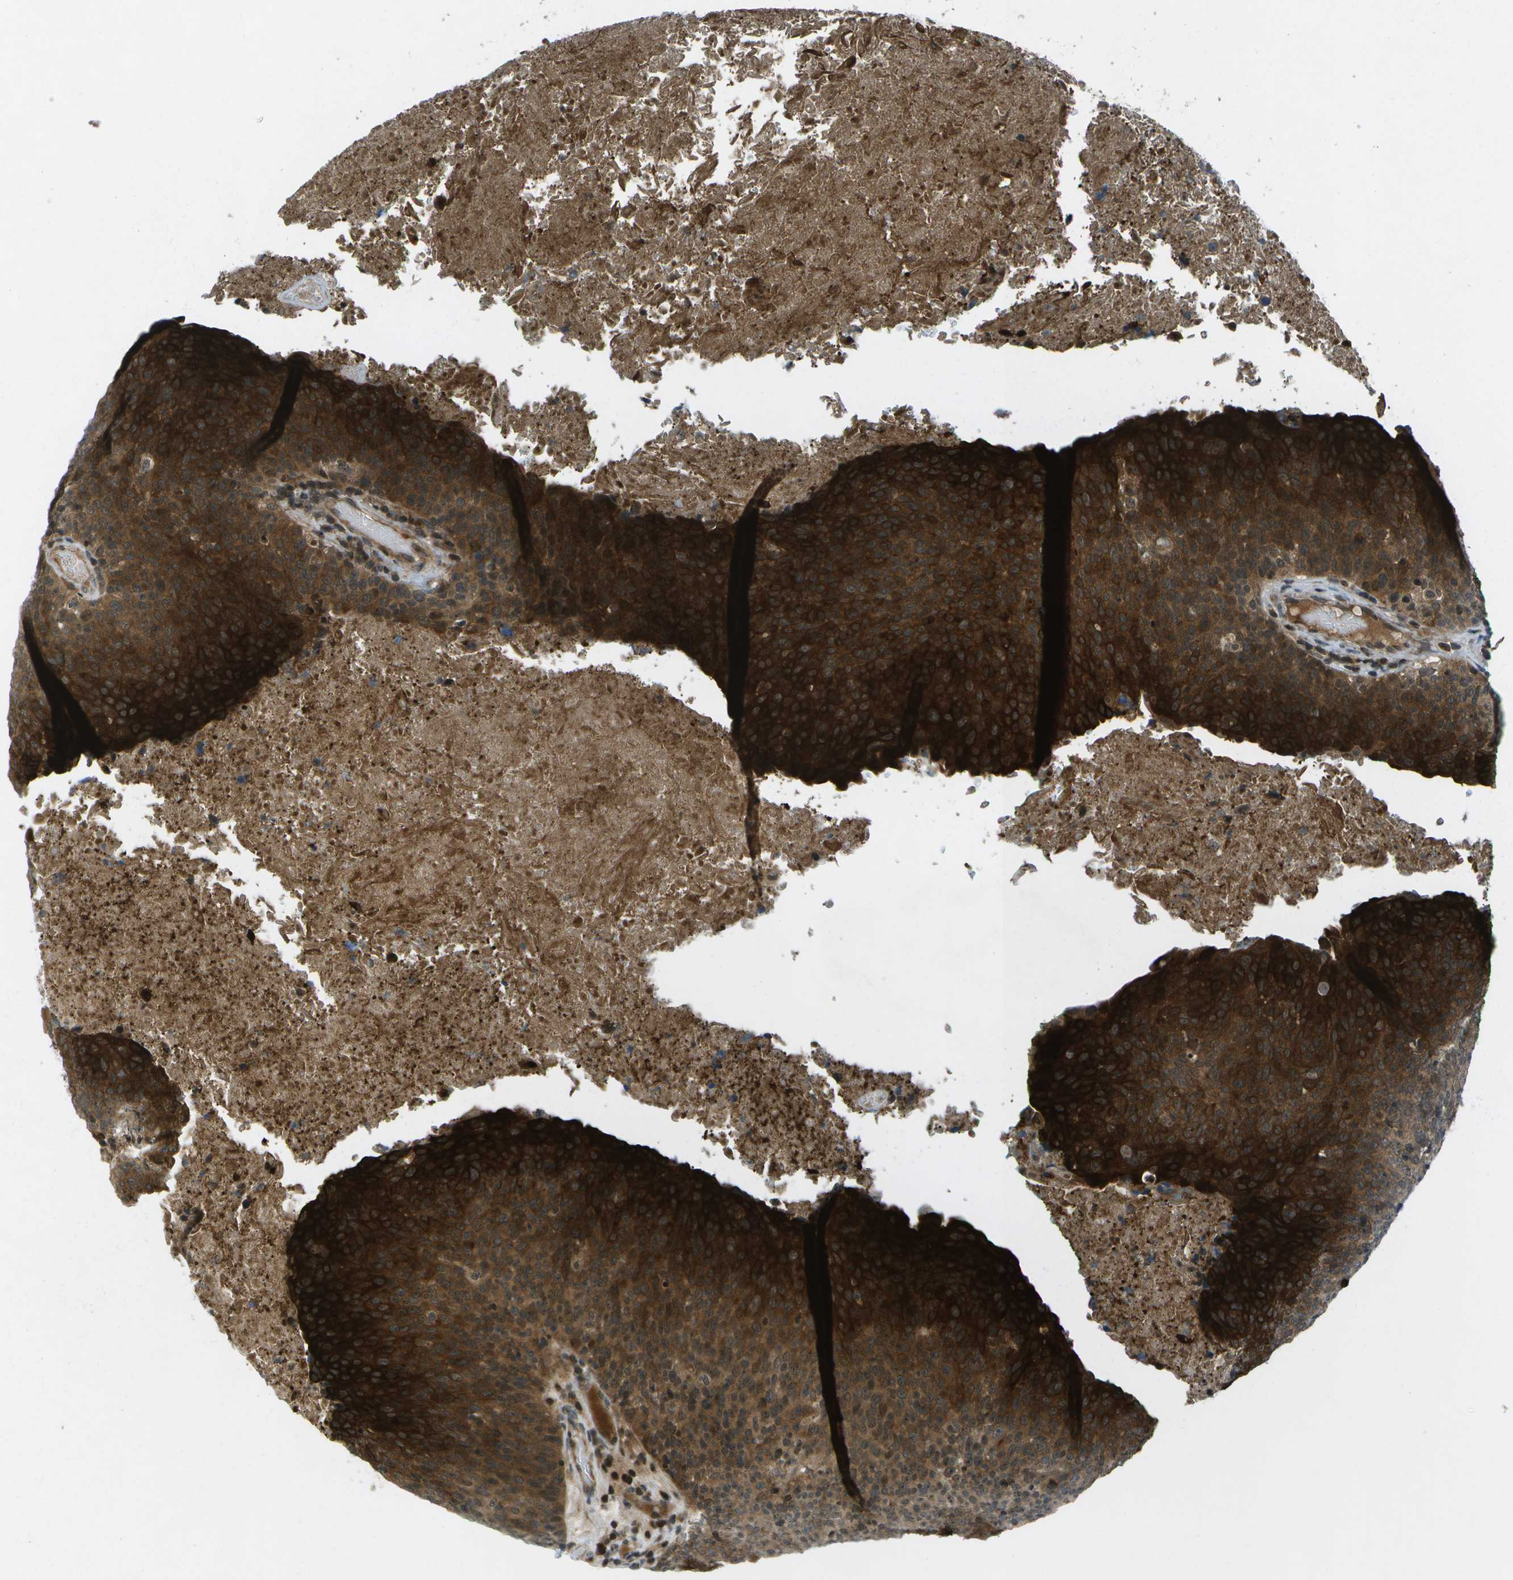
{"staining": {"intensity": "strong", "quantity": ">75%", "location": "cytoplasmic/membranous"}, "tissue": "head and neck cancer", "cell_type": "Tumor cells", "image_type": "cancer", "snomed": [{"axis": "morphology", "description": "Squamous cell carcinoma, NOS"}, {"axis": "morphology", "description": "Squamous cell carcinoma, metastatic, NOS"}, {"axis": "topography", "description": "Lymph node"}, {"axis": "topography", "description": "Head-Neck"}], "caption": "Brown immunohistochemical staining in metastatic squamous cell carcinoma (head and neck) exhibits strong cytoplasmic/membranous staining in about >75% of tumor cells.", "gene": "TMEM19", "patient": {"sex": "male", "age": 62}}